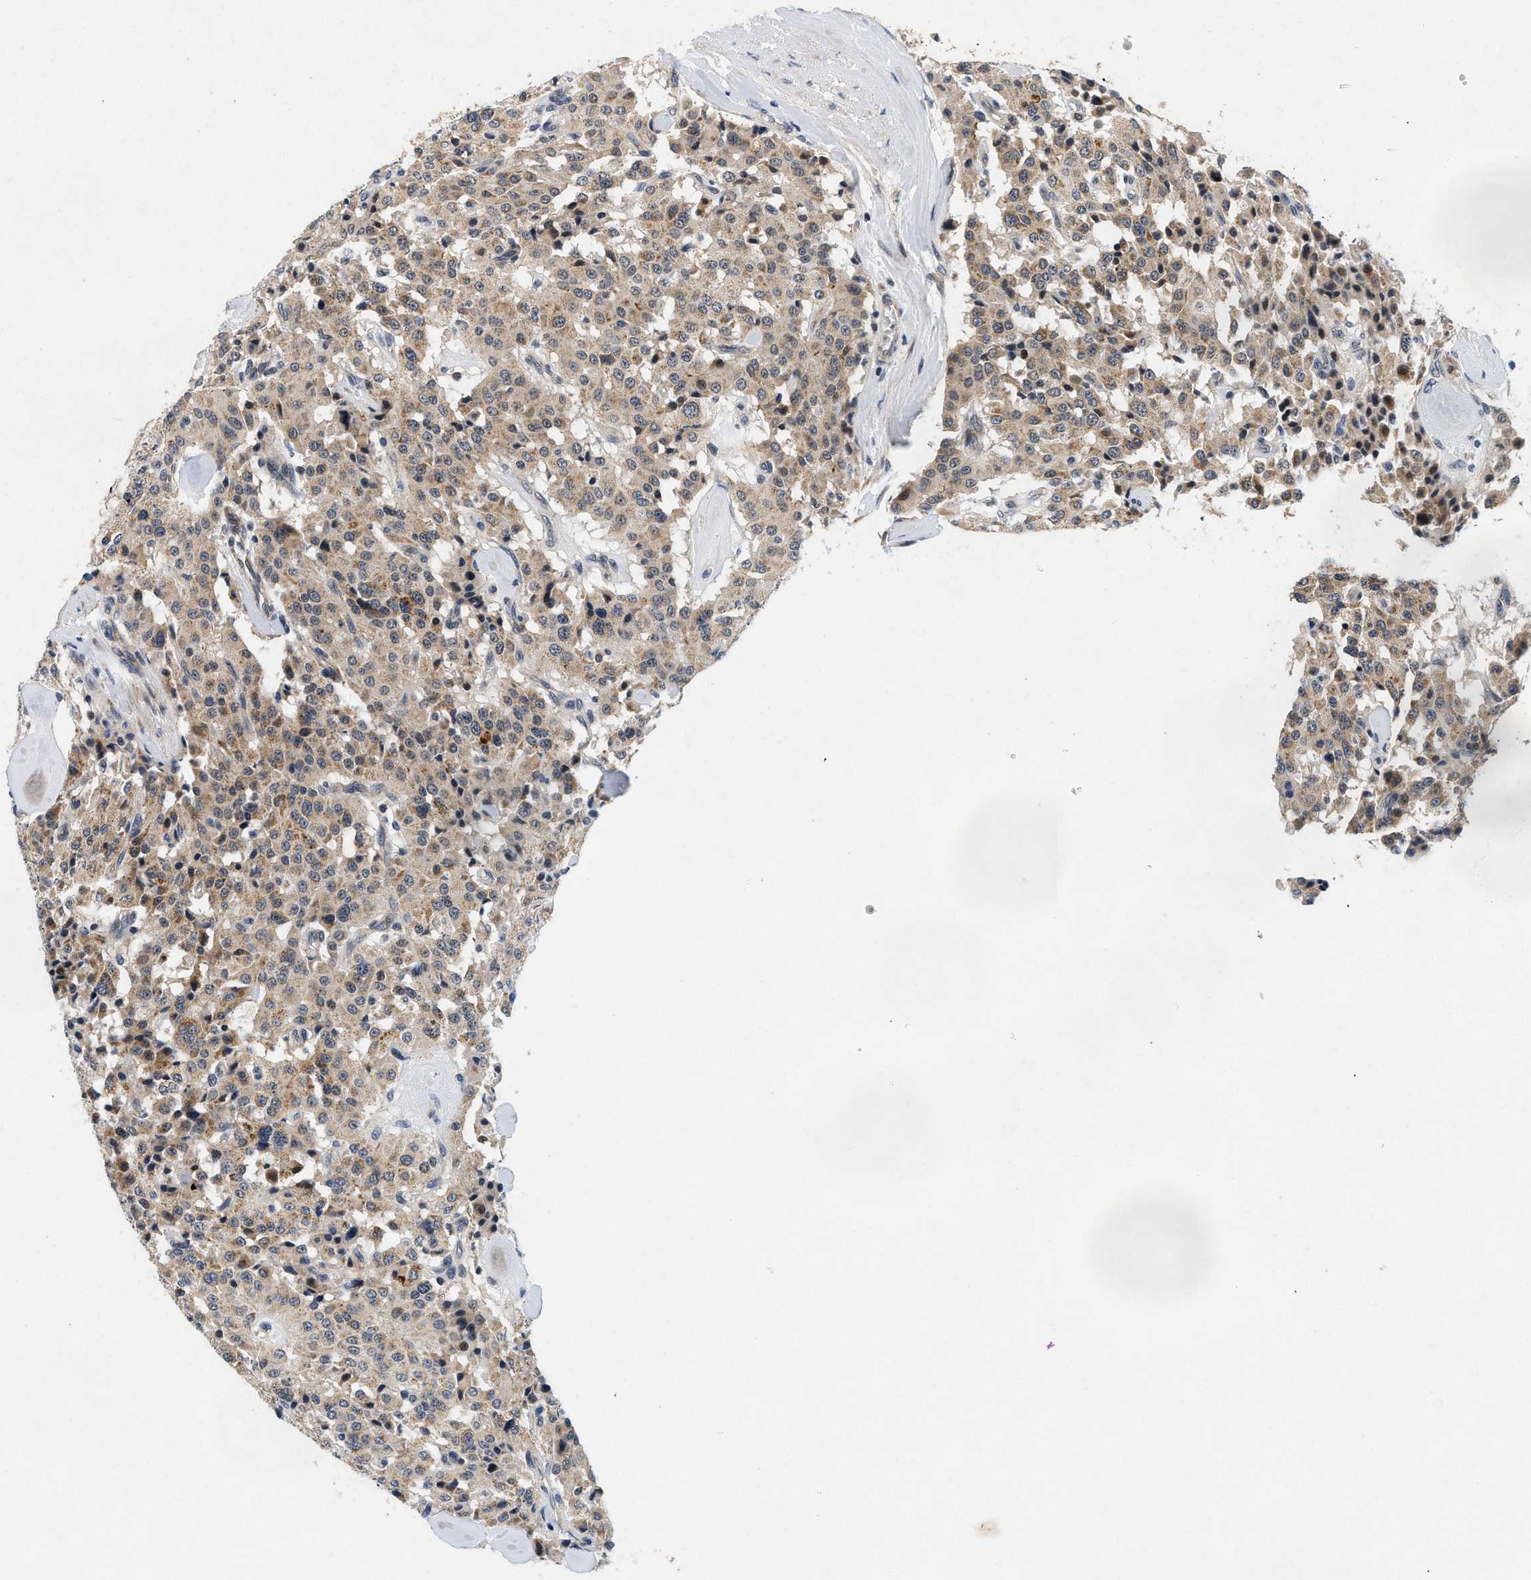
{"staining": {"intensity": "moderate", "quantity": ">75%", "location": "cytoplasmic/membranous"}, "tissue": "carcinoid", "cell_type": "Tumor cells", "image_type": "cancer", "snomed": [{"axis": "morphology", "description": "Carcinoid, malignant, NOS"}, {"axis": "topography", "description": "Lung"}], "caption": "Tumor cells demonstrate moderate cytoplasmic/membranous expression in approximately >75% of cells in malignant carcinoid. The staining is performed using DAB brown chromogen to label protein expression. The nuclei are counter-stained blue using hematoxylin.", "gene": "PDP1", "patient": {"sex": "male", "age": 30}}